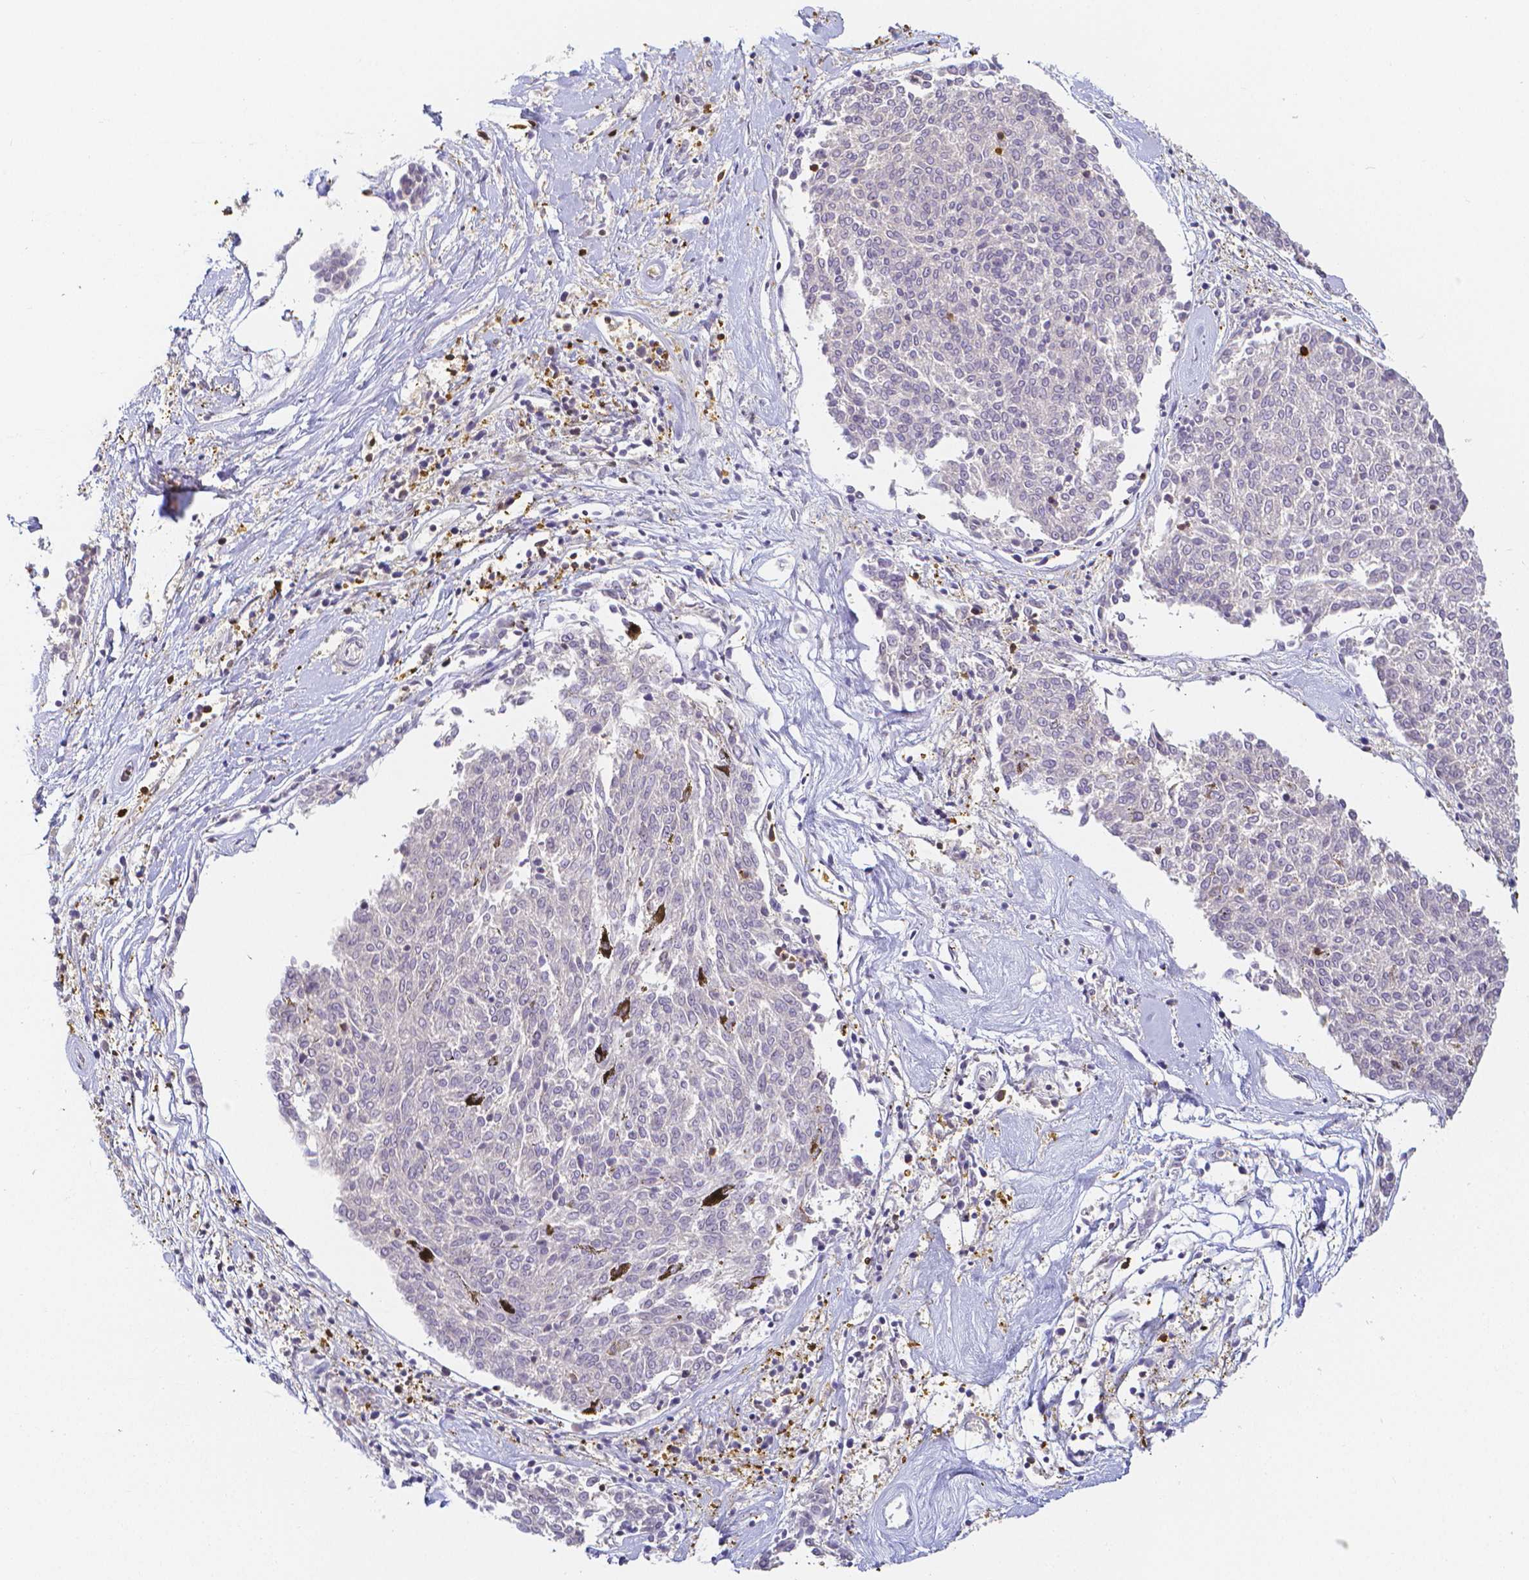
{"staining": {"intensity": "negative", "quantity": "none", "location": "none"}, "tissue": "melanoma", "cell_type": "Tumor cells", "image_type": "cancer", "snomed": [{"axis": "morphology", "description": "Malignant melanoma, NOS"}, {"axis": "topography", "description": "Skin"}], "caption": "A high-resolution image shows IHC staining of melanoma, which reveals no significant expression in tumor cells.", "gene": "COTL1", "patient": {"sex": "female", "age": 72}}